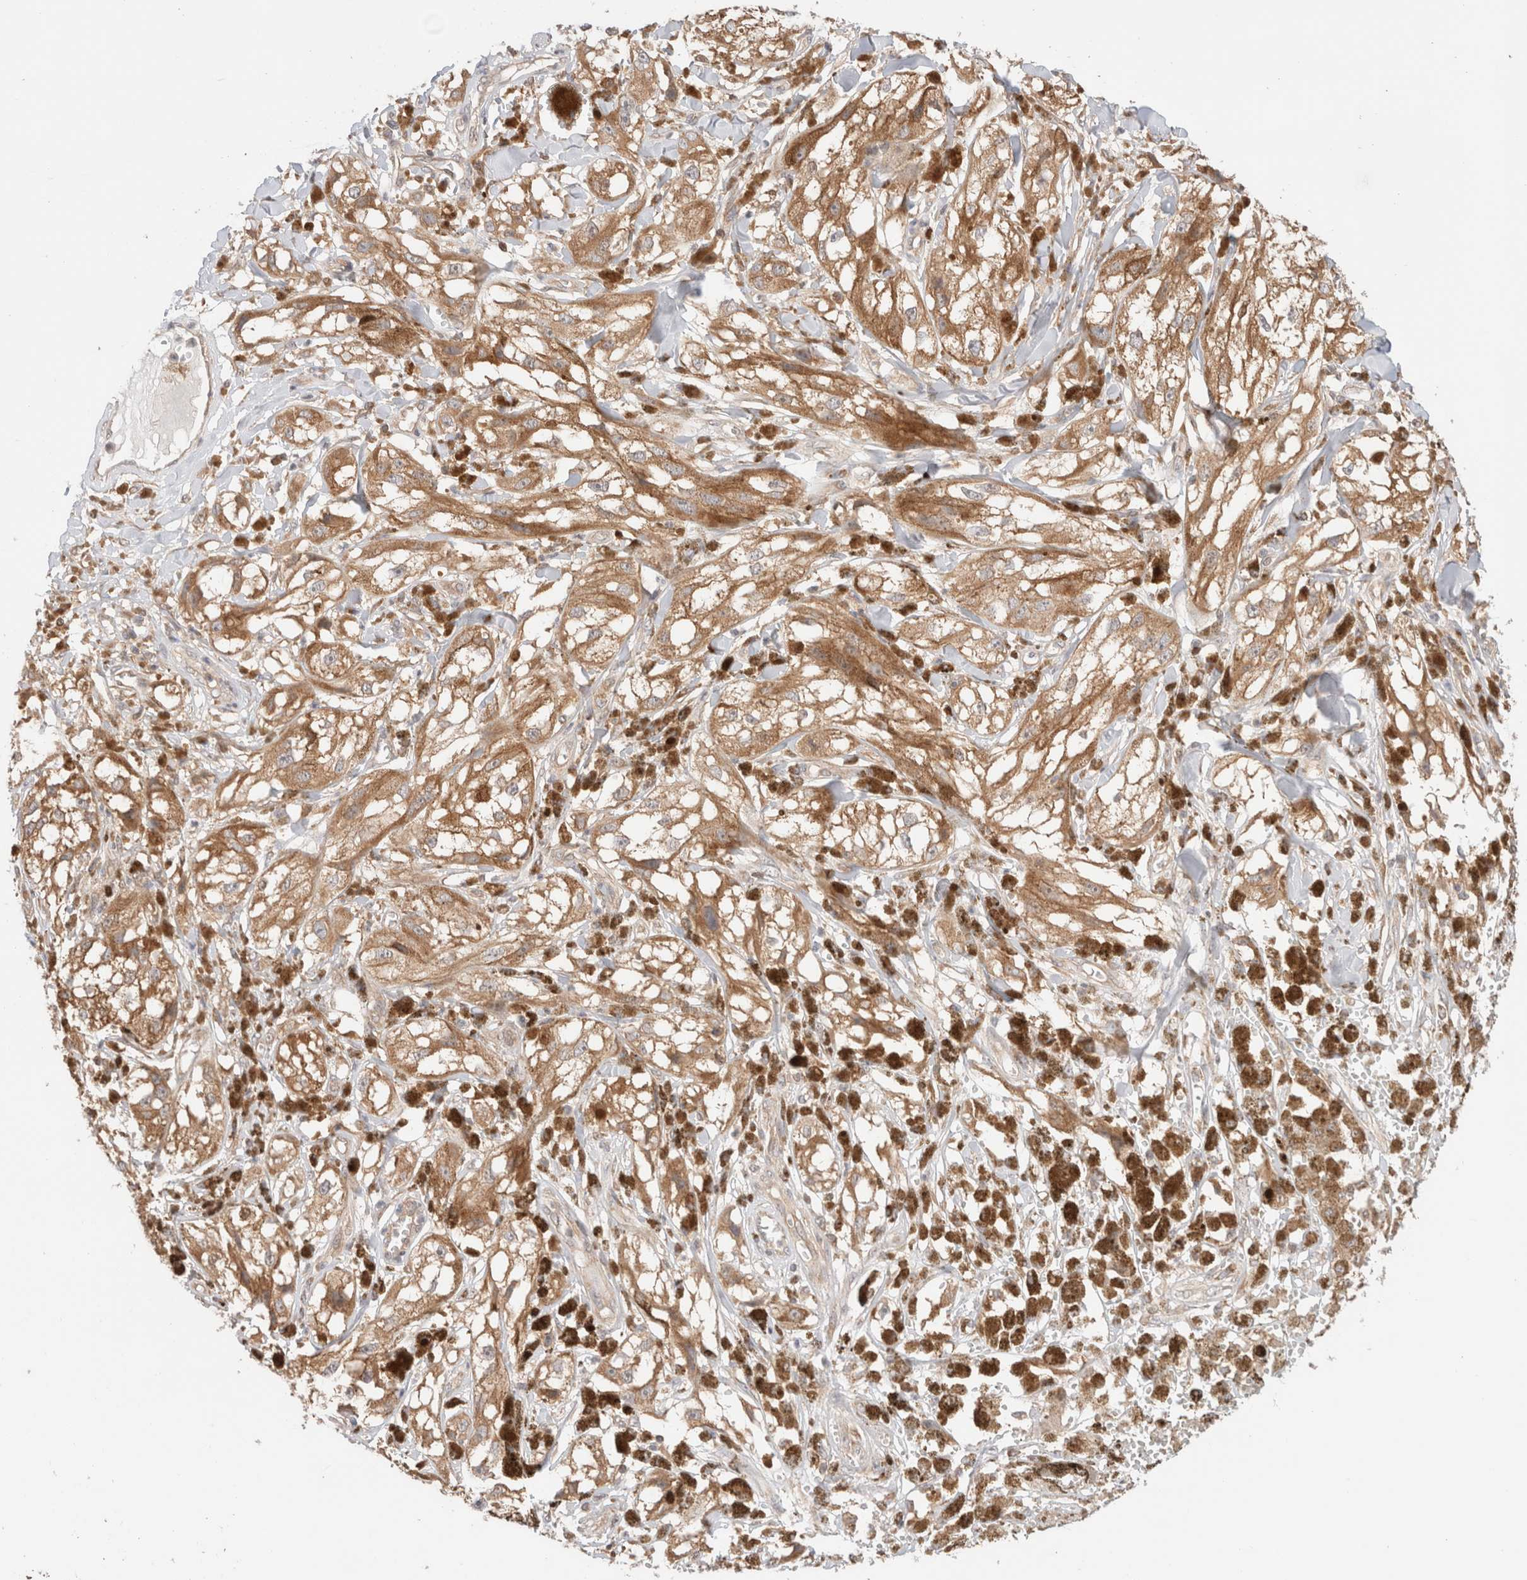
{"staining": {"intensity": "moderate", "quantity": ">75%", "location": "cytoplasmic/membranous"}, "tissue": "melanoma", "cell_type": "Tumor cells", "image_type": "cancer", "snomed": [{"axis": "morphology", "description": "Malignant melanoma, NOS"}, {"axis": "topography", "description": "Skin"}], "caption": "Melanoma tissue exhibits moderate cytoplasmic/membranous staining in approximately >75% of tumor cells, visualized by immunohistochemistry.", "gene": "XKR4", "patient": {"sex": "male", "age": 88}}